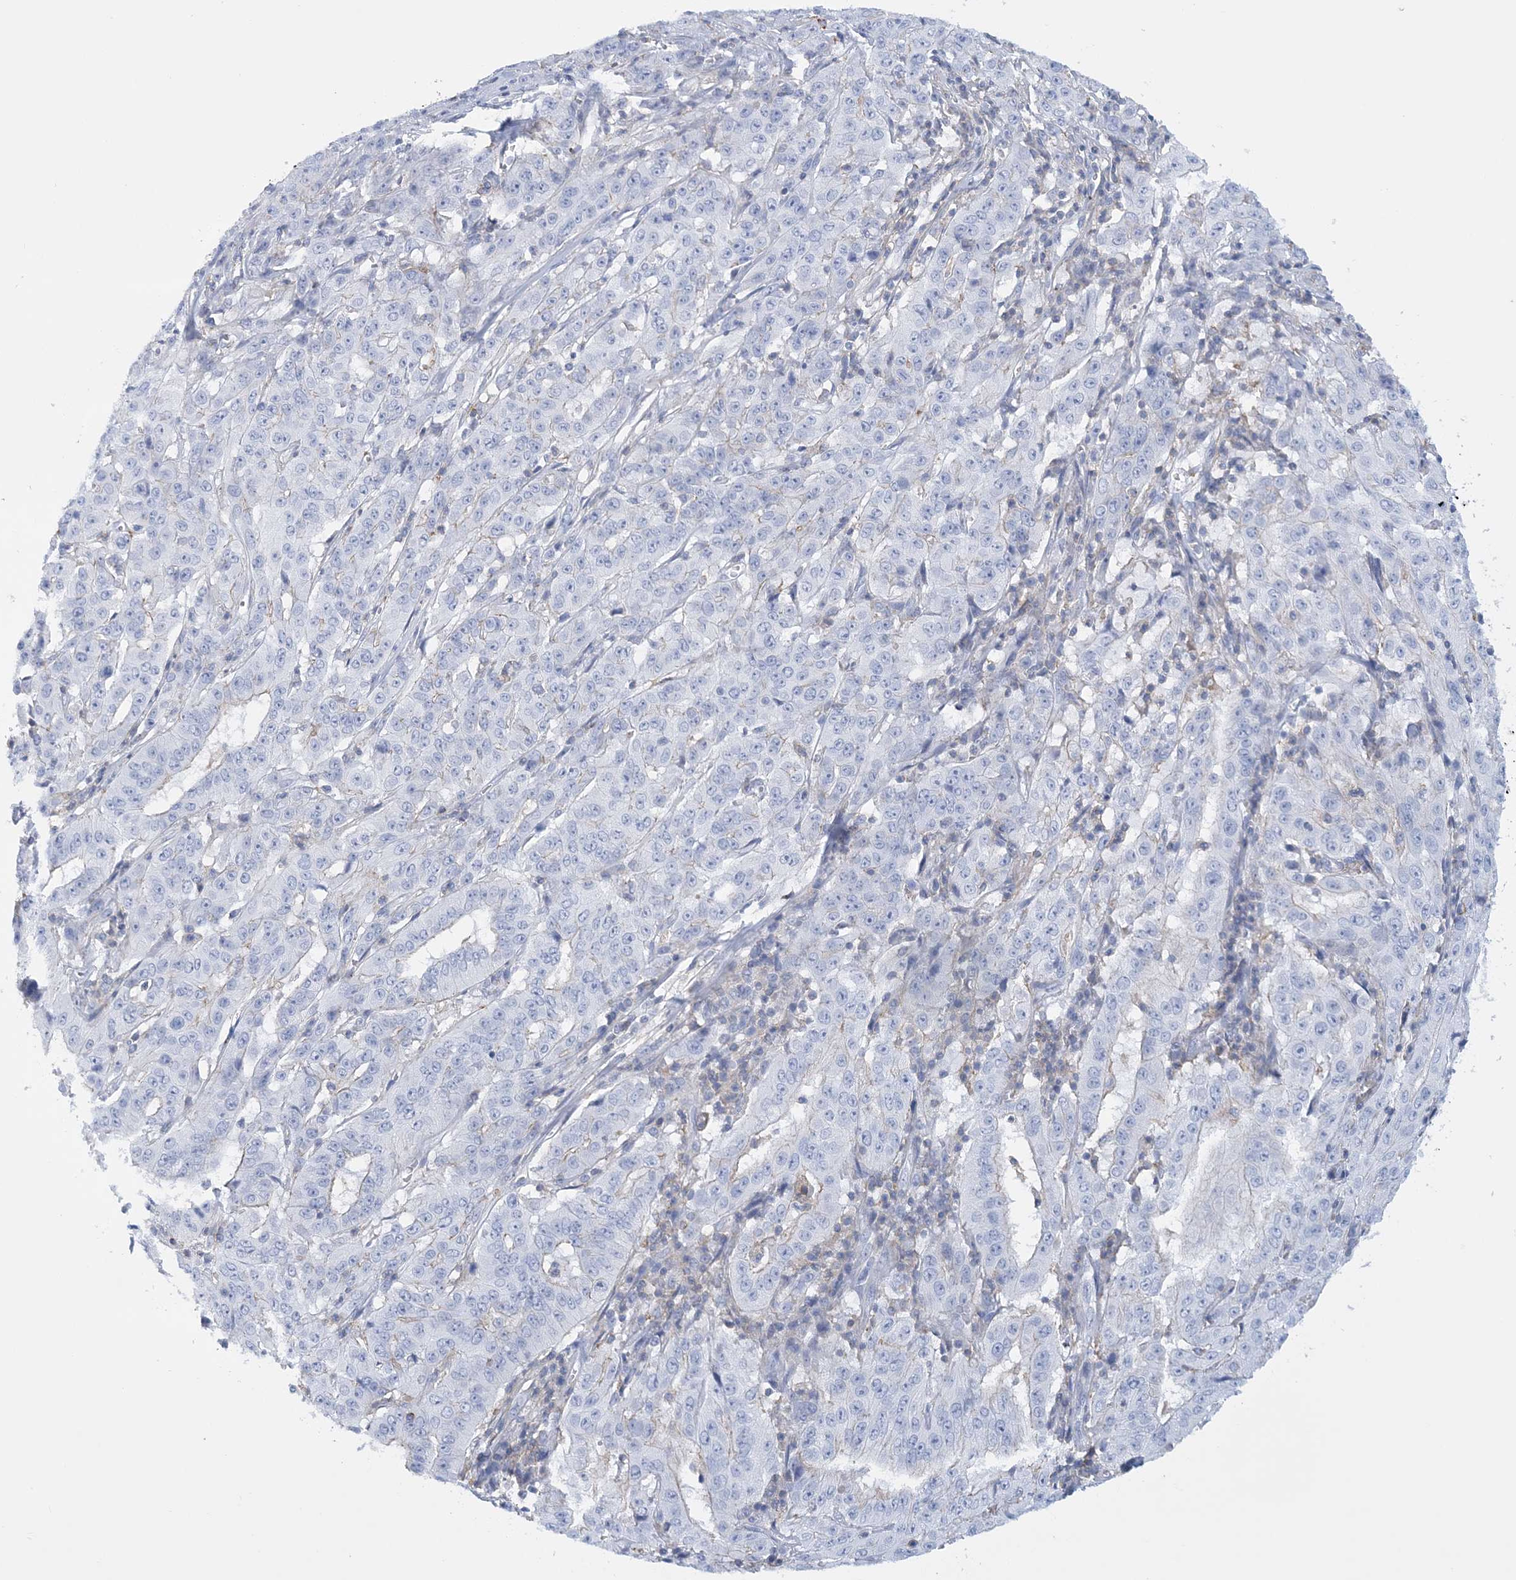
{"staining": {"intensity": "negative", "quantity": "none", "location": "none"}, "tissue": "pancreatic cancer", "cell_type": "Tumor cells", "image_type": "cancer", "snomed": [{"axis": "morphology", "description": "Adenocarcinoma, NOS"}, {"axis": "topography", "description": "Pancreas"}], "caption": "Human pancreatic cancer stained for a protein using immunohistochemistry (IHC) reveals no staining in tumor cells.", "gene": "C11orf21", "patient": {"sex": "male", "age": 63}}